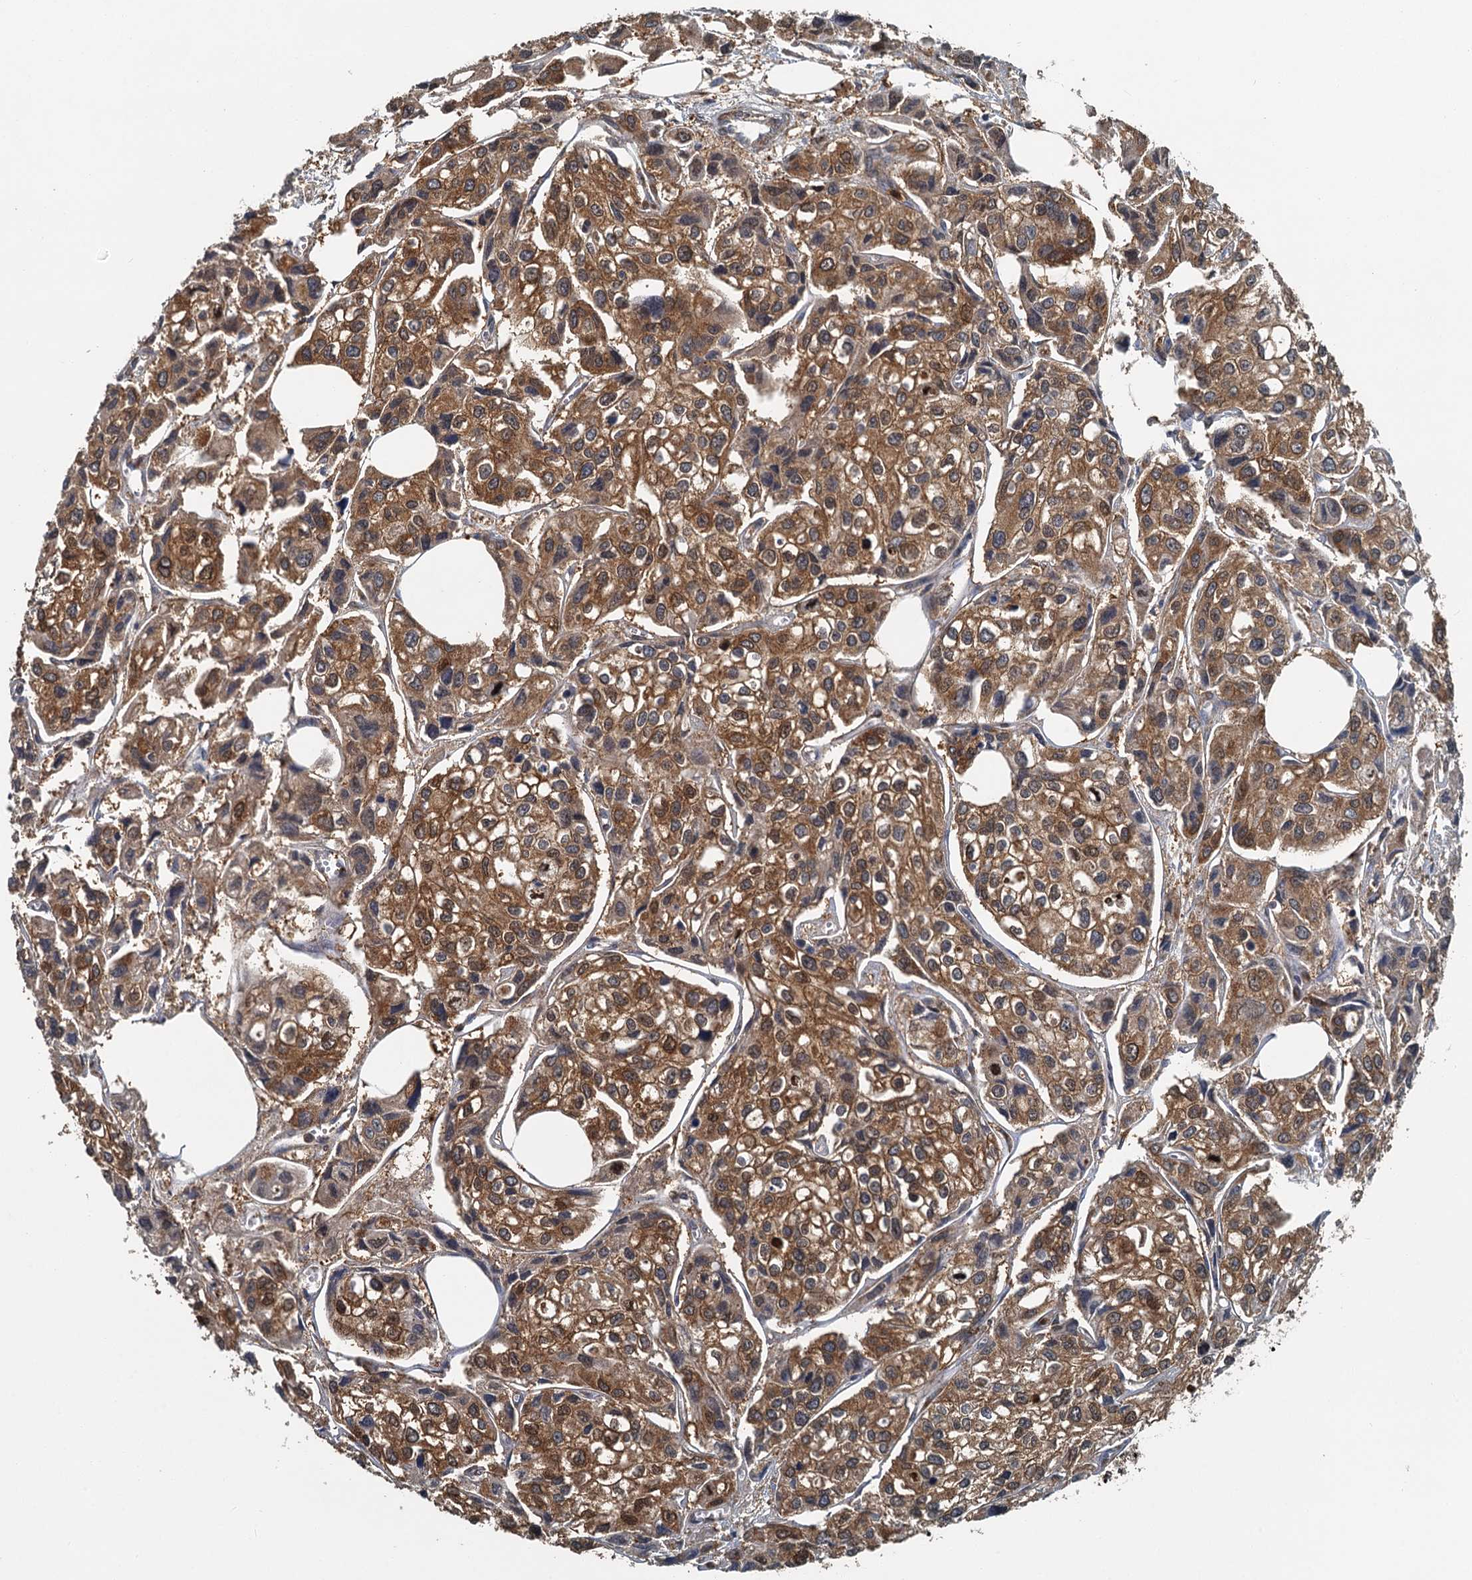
{"staining": {"intensity": "moderate", "quantity": ">75%", "location": "cytoplasmic/membranous"}, "tissue": "urothelial cancer", "cell_type": "Tumor cells", "image_type": "cancer", "snomed": [{"axis": "morphology", "description": "Urothelial carcinoma, High grade"}, {"axis": "topography", "description": "Urinary bladder"}], "caption": "IHC image of urothelial carcinoma (high-grade) stained for a protein (brown), which shows medium levels of moderate cytoplasmic/membranous positivity in about >75% of tumor cells.", "gene": "GPI", "patient": {"sex": "male", "age": 67}}